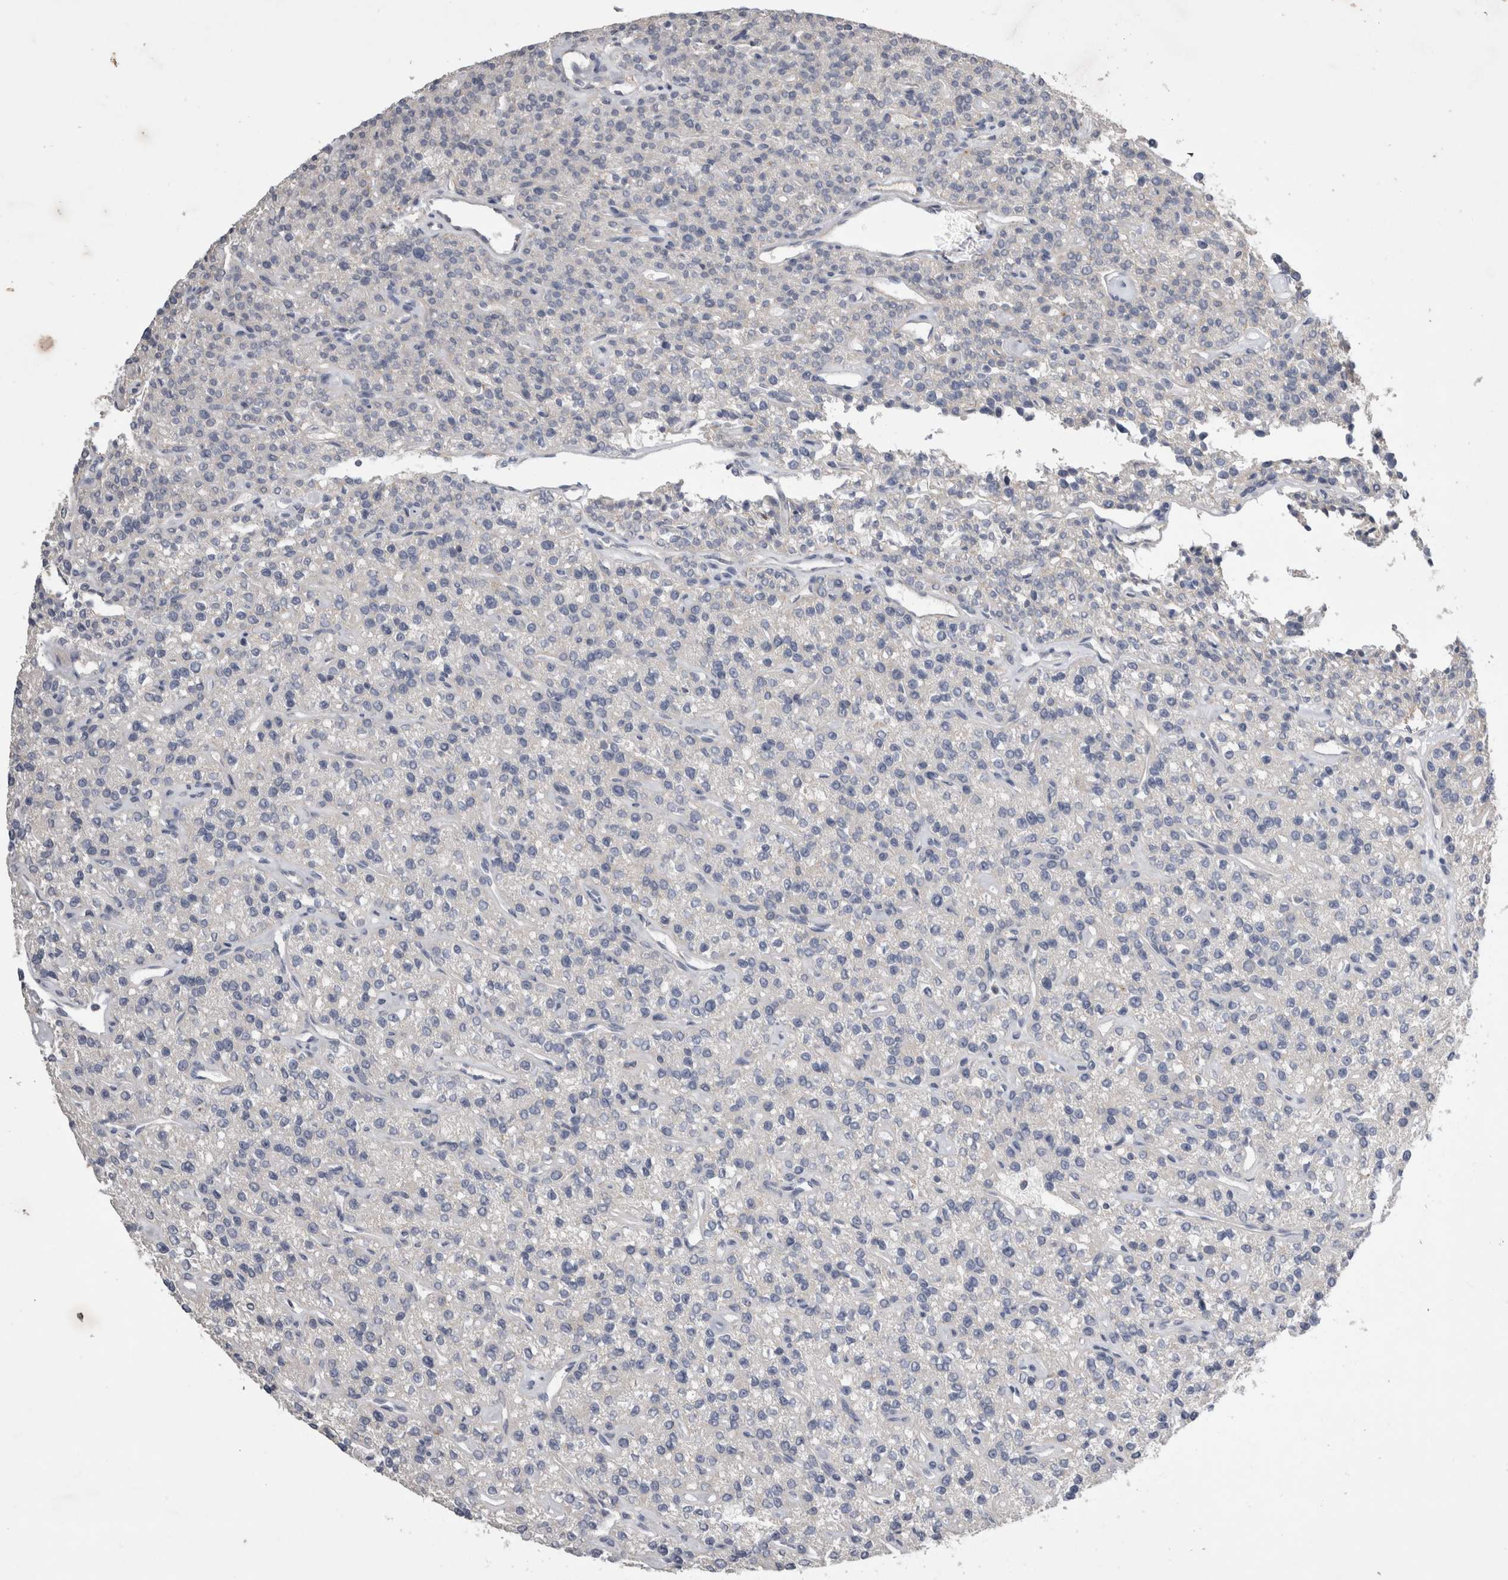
{"staining": {"intensity": "negative", "quantity": "none", "location": "none"}, "tissue": "parathyroid gland", "cell_type": "Glandular cells", "image_type": "normal", "snomed": [{"axis": "morphology", "description": "Normal tissue, NOS"}, {"axis": "topography", "description": "Parathyroid gland"}], "caption": "Parathyroid gland was stained to show a protein in brown. There is no significant positivity in glandular cells. (DAB immunohistochemistry (IHC), high magnification).", "gene": "STRADB", "patient": {"sex": "male", "age": 46}}